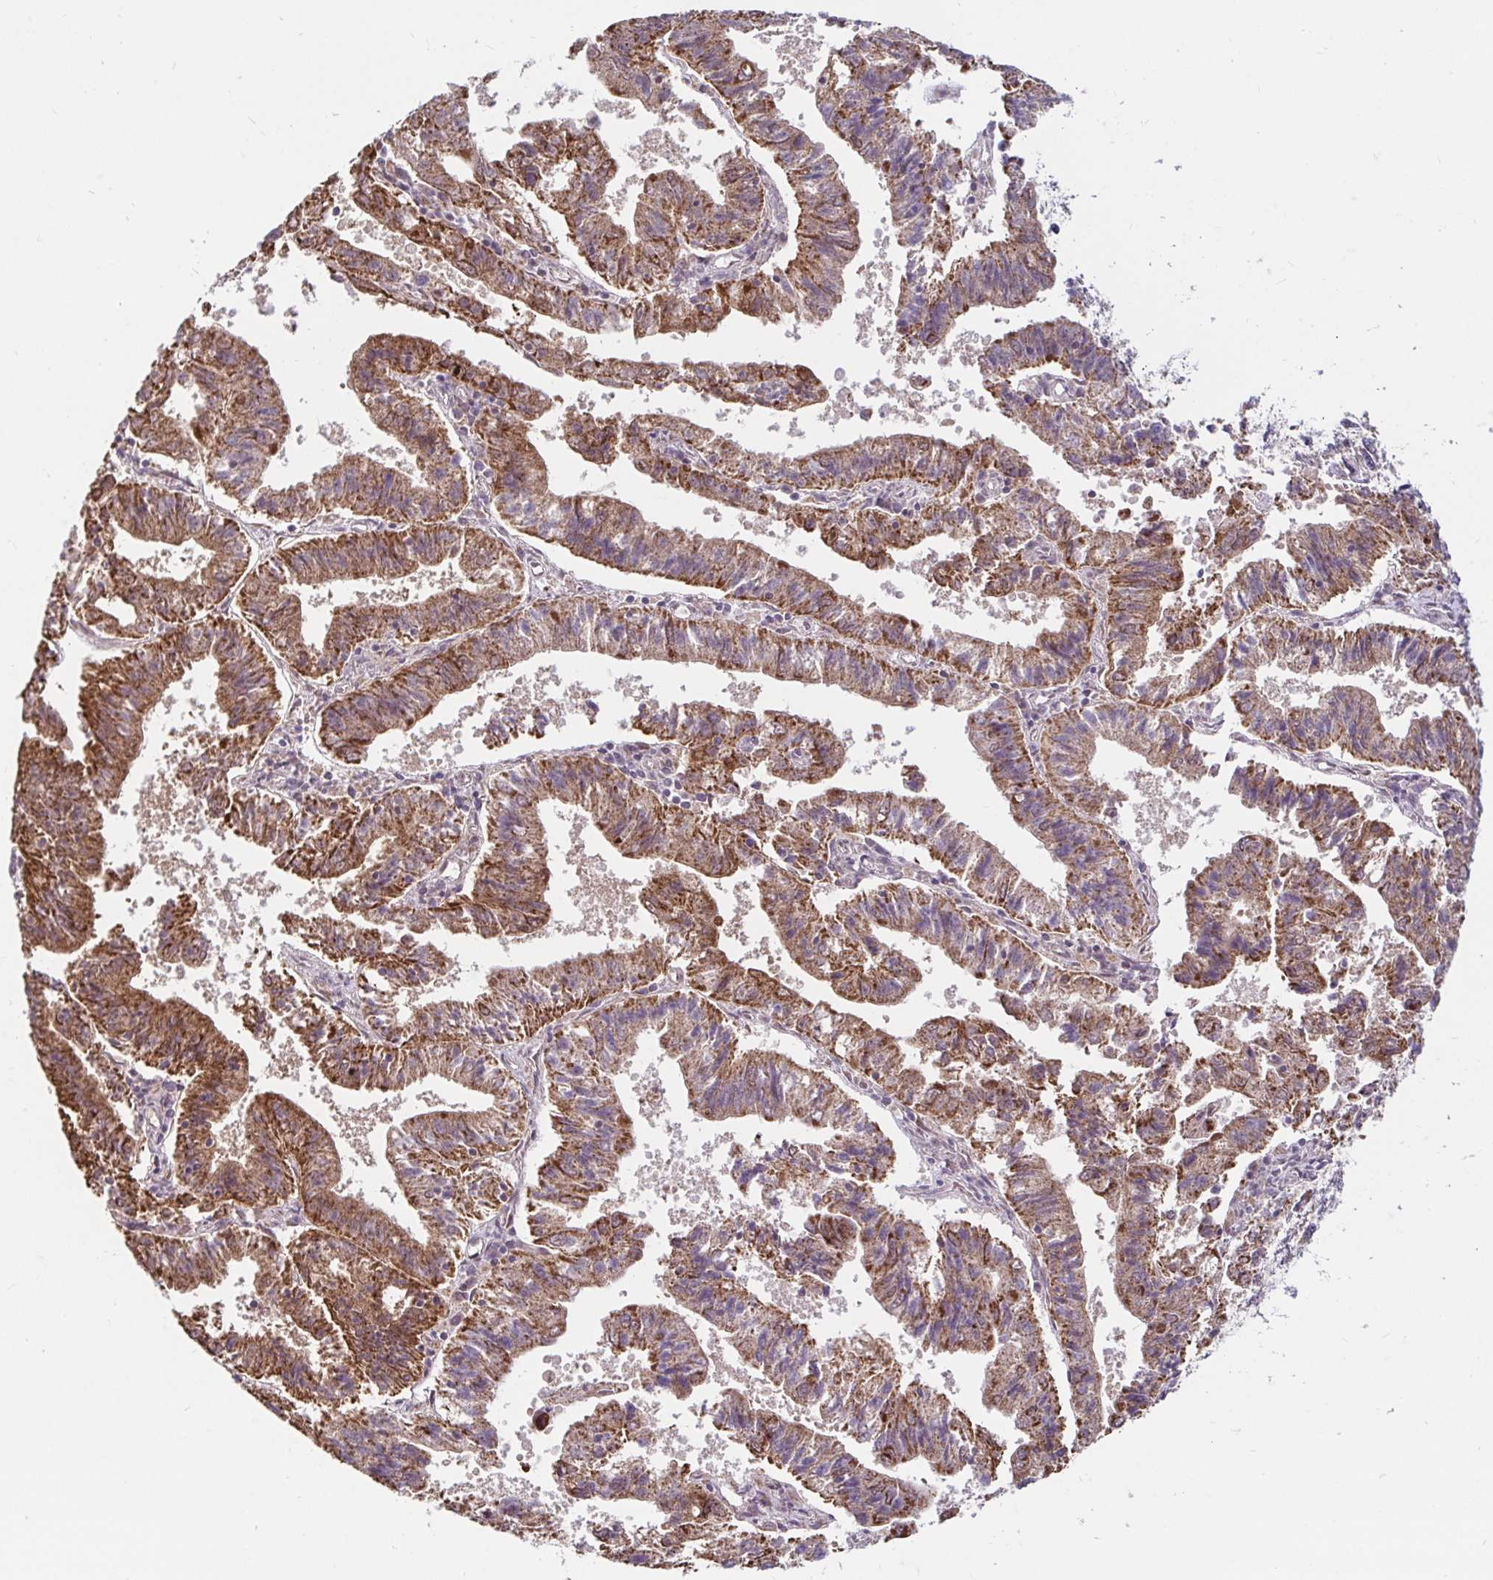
{"staining": {"intensity": "strong", "quantity": ">75%", "location": "cytoplasmic/membranous"}, "tissue": "endometrial cancer", "cell_type": "Tumor cells", "image_type": "cancer", "snomed": [{"axis": "morphology", "description": "Adenocarcinoma, NOS"}, {"axis": "topography", "description": "Endometrium"}], "caption": "This photomicrograph exhibits immunohistochemistry (IHC) staining of endometrial cancer (adenocarcinoma), with high strong cytoplasmic/membranous staining in approximately >75% of tumor cells.", "gene": "TIMM50", "patient": {"sex": "female", "age": 82}}